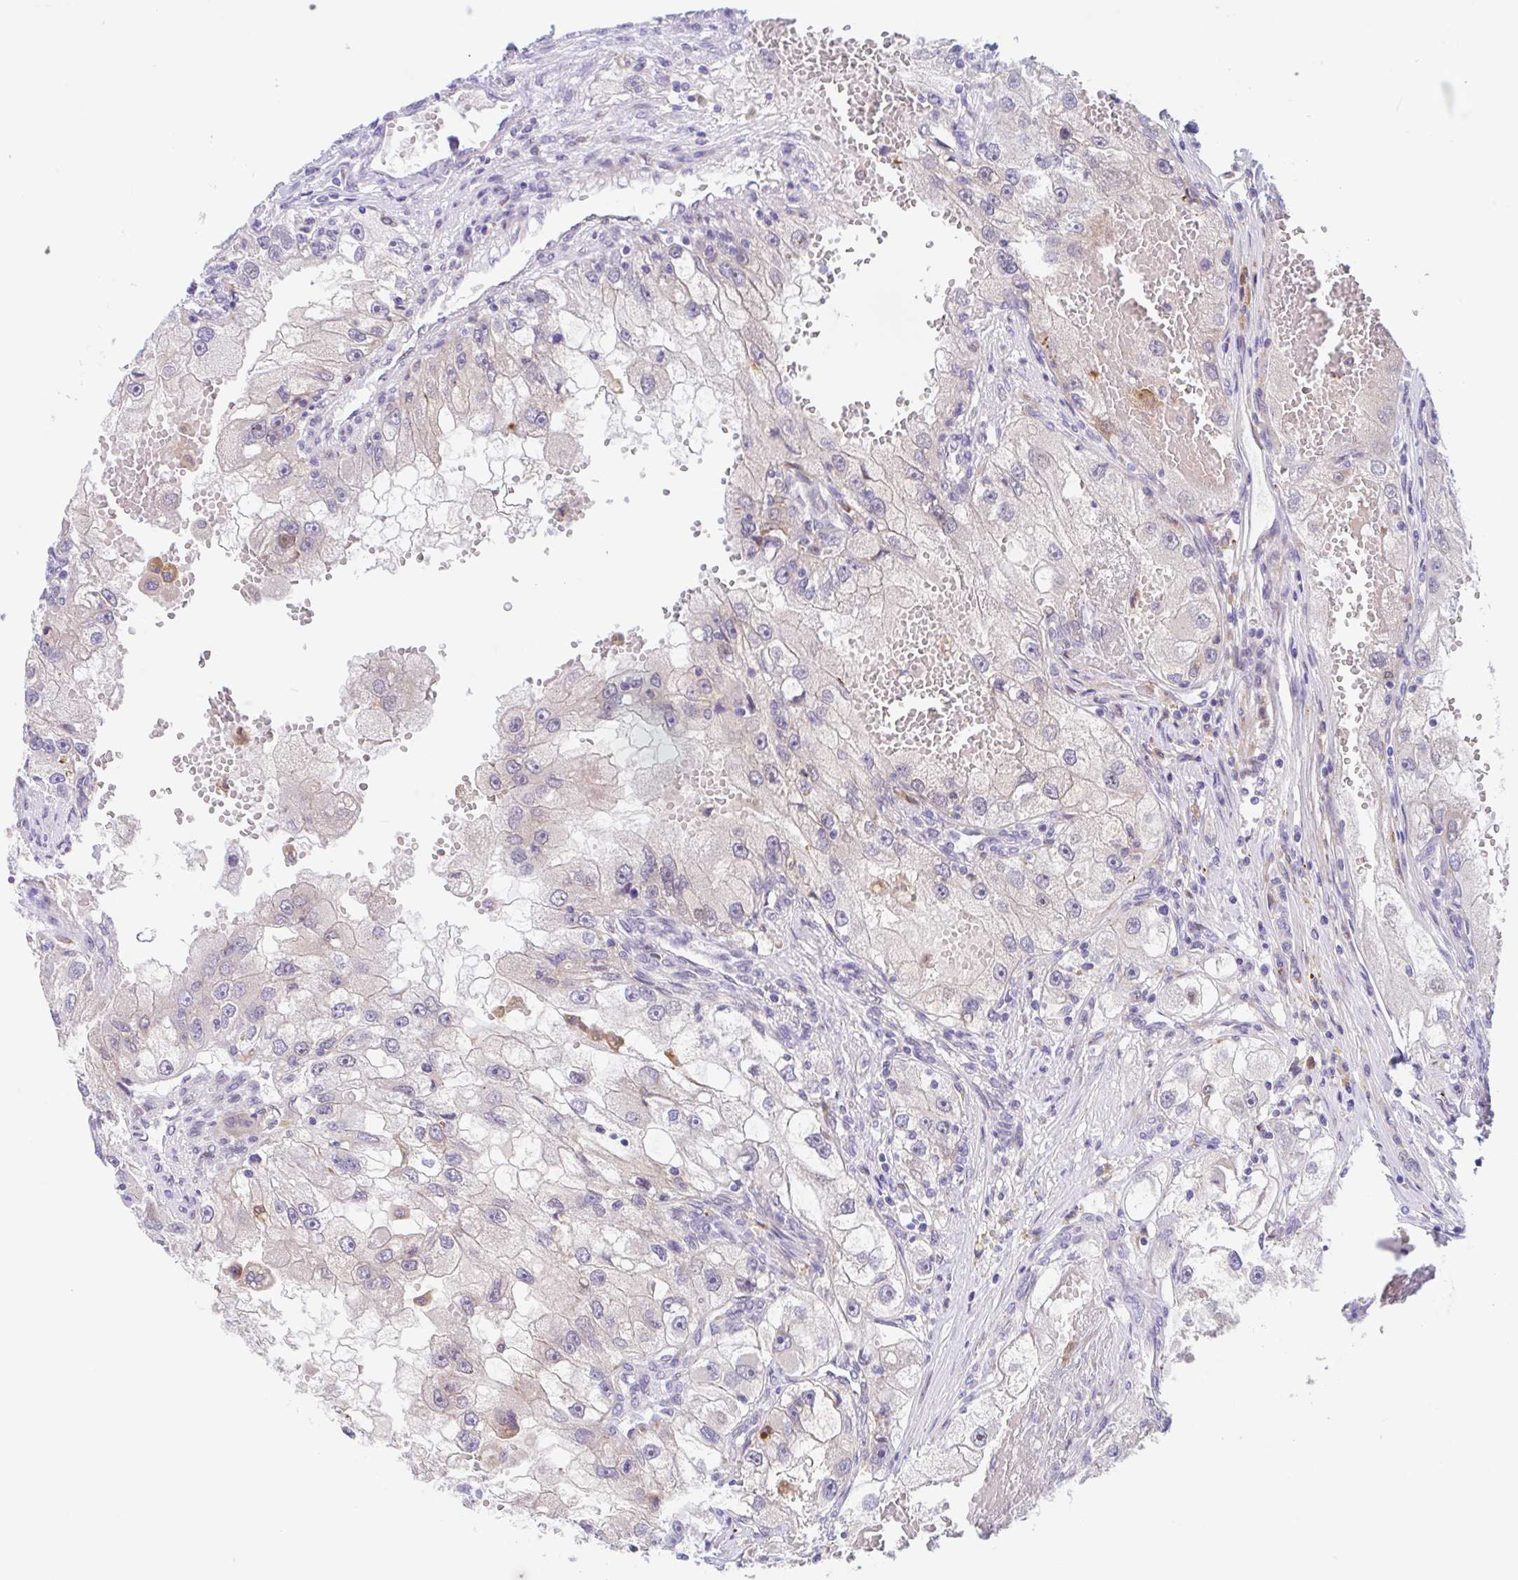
{"staining": {"intensity": "negative", "quantity": "none", "location": "none"}, "tissue": "renal cancer", "cell_type": "Tumor cells", "image_type": "cancer", "snomed": [{"axis": "morphology", "description": "Adenocarcinoma, NOS"}, {"axis": "topography", "description": "Kidney"}], "caption": "Immunohistochemistry (IHC) micrograph of neoplastic tissue: human adenocarcinoma (renal) stained with DAB (3,3'-diaminobenzidine) exhibits no significant protein positivity in tumor cells.", "gene": "TMEM86A", "patient": {"sex": "male", "age": 63}}